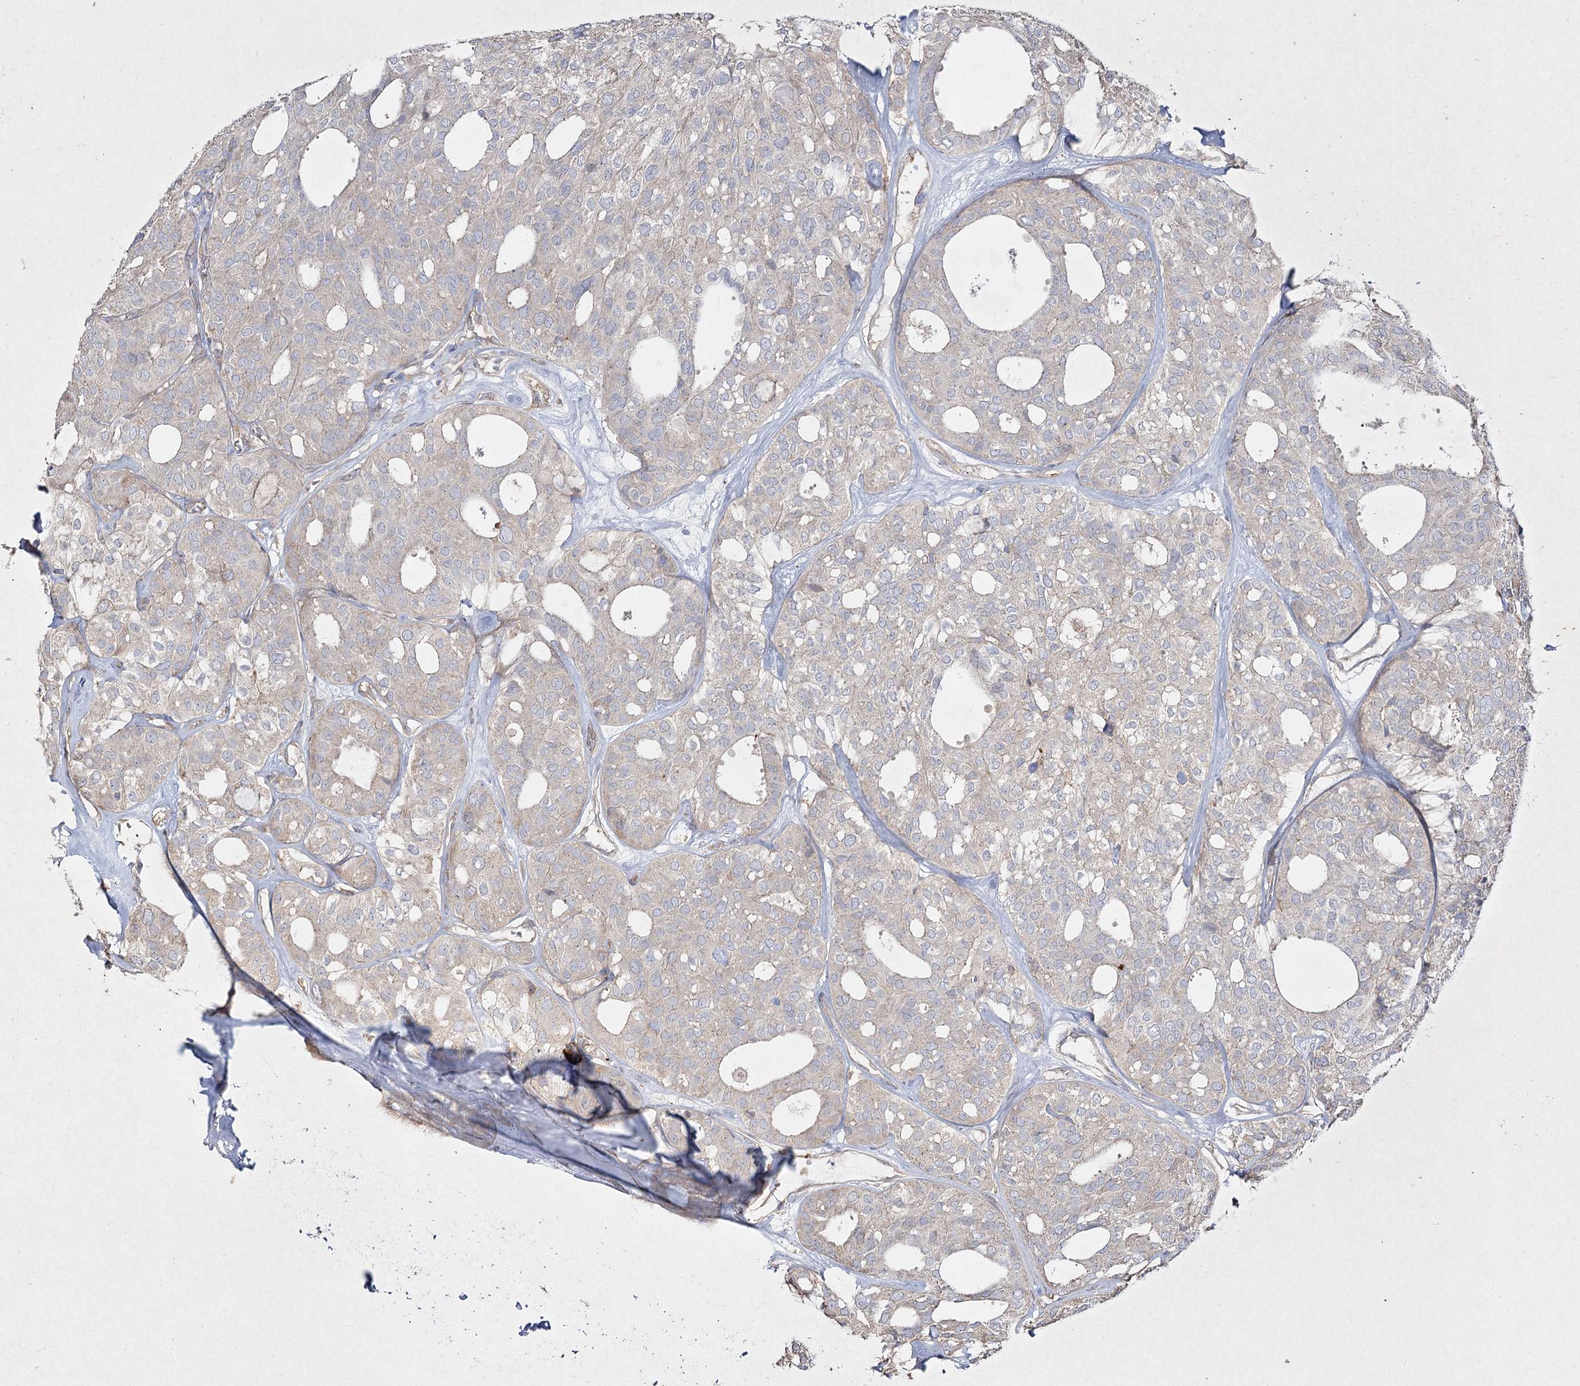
{"staining": {"intensity": "negative", "quantity": "none", "location": "none"}, "tissue": "thyroid cancer", "cell_type": "Tumor cells", "image_type": "cancer", "snomed": [{"axis": "morphology", "description": "Follicular adenoma carcinoma, NOS"}, {"axis": "topography", "description": "Thyroid gland"}], "caption": "IHC of human thyroid cancer (follicular adenoma carcinoma) displays no expression in tumor cells.", "gene": "SH3TC1", "patient": {"sex": "male", "age": 75}}